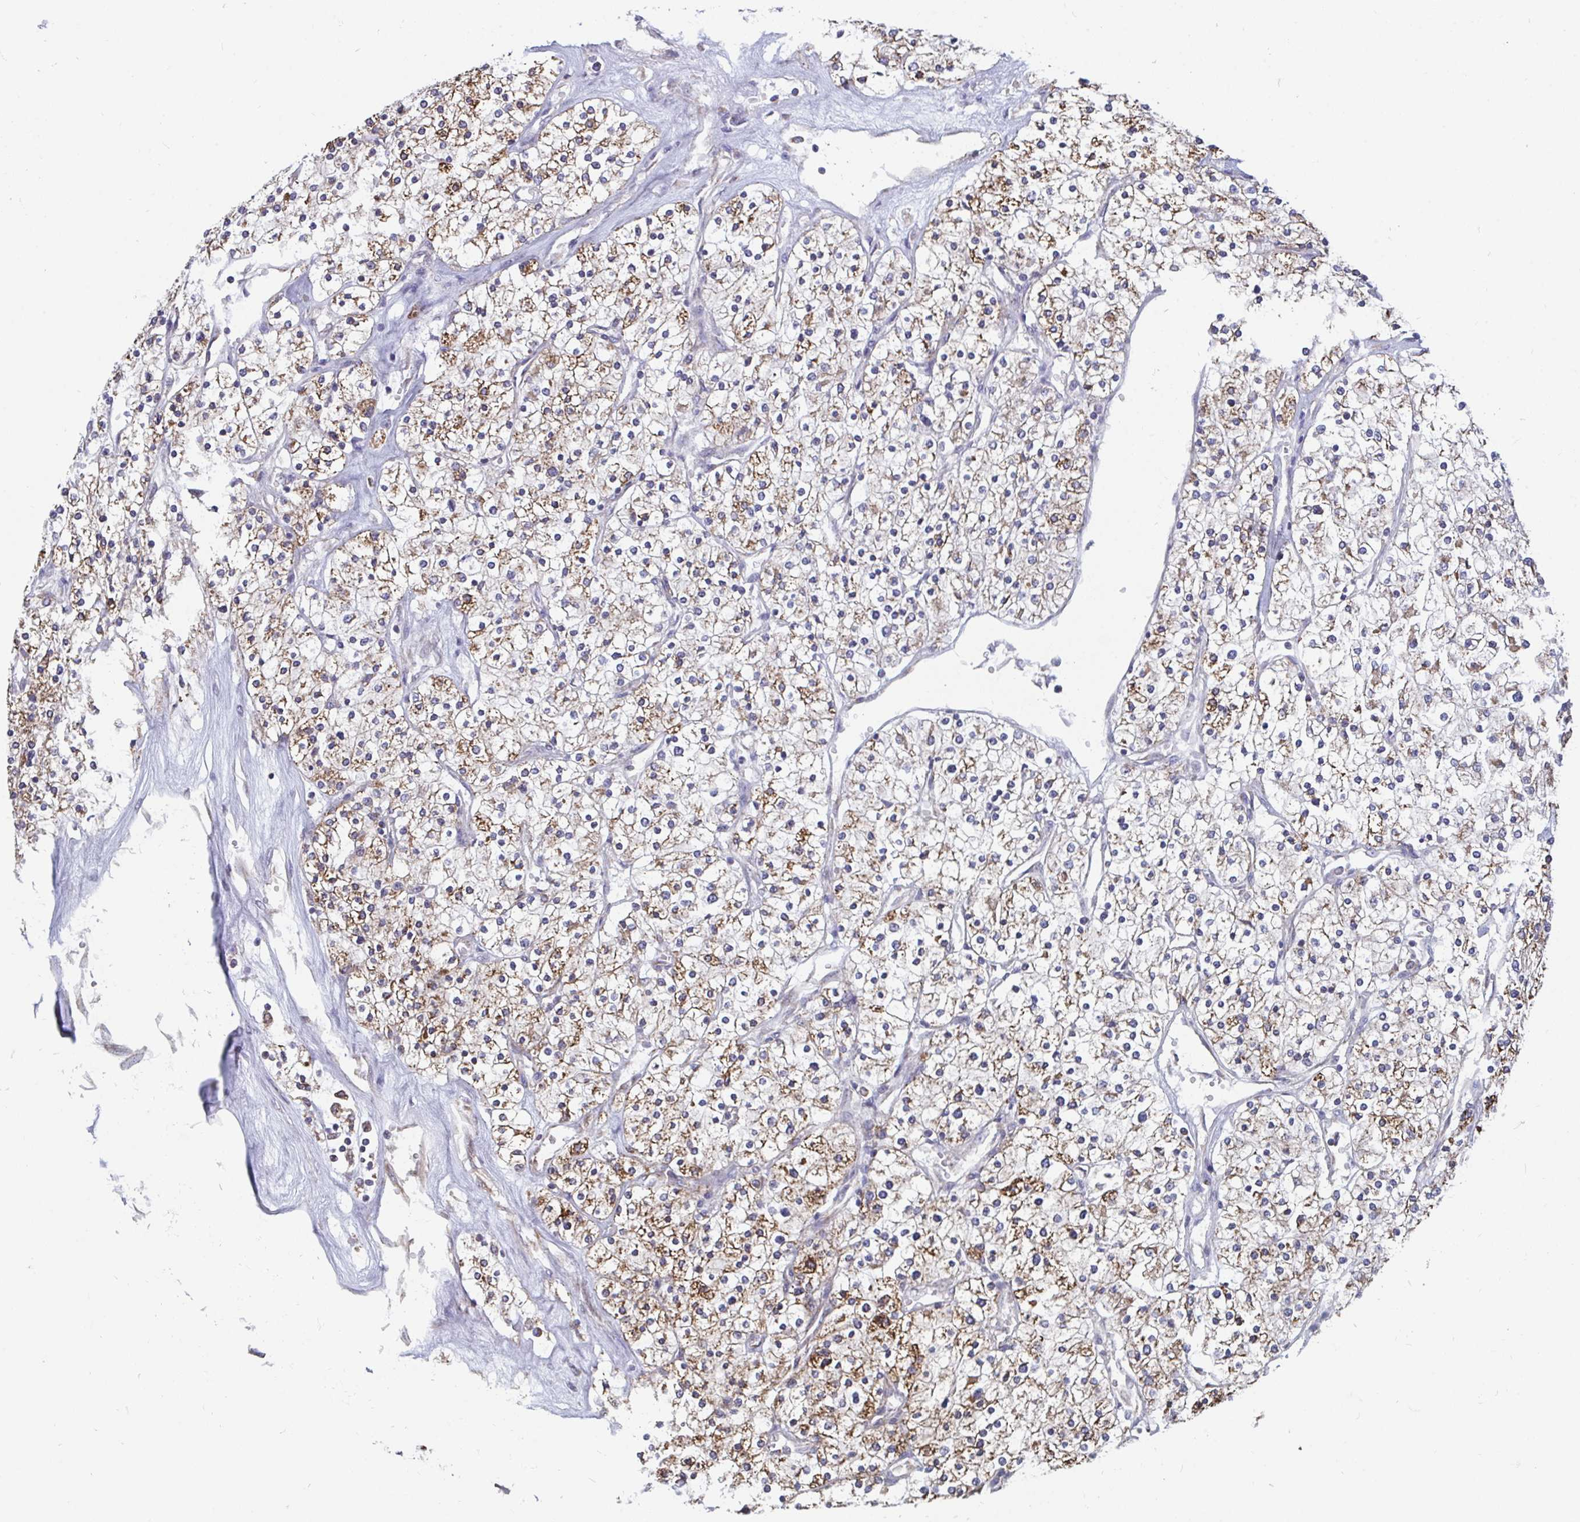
{"staining": {"intensity": "moderate", "quantity": ">75%", "location": "cytoplasmic/membranous"}, "tissue": "renal cancer", "cell_type": "Tumor cells", "image_type": "cancer", "snomed": [{"axis": "morphology", "description": "Adenocarcinoma, NOS"}, {"axis": "topography", "description": "Kidney"}], "caption": "Immunohistochemistry micrograph of neoplastic tissue: human adenocarcinoma (renal) stained using immunohistochemistry (IHC) demonstrates medium levels of moderate protein expression localized specifically in the cytoplasmic/membranous of tumor cells, appearing as a cytoplasmic/membranous brown color.", "gene": "ELAVL1", "patient": {"sex": "male", "age": 80}}